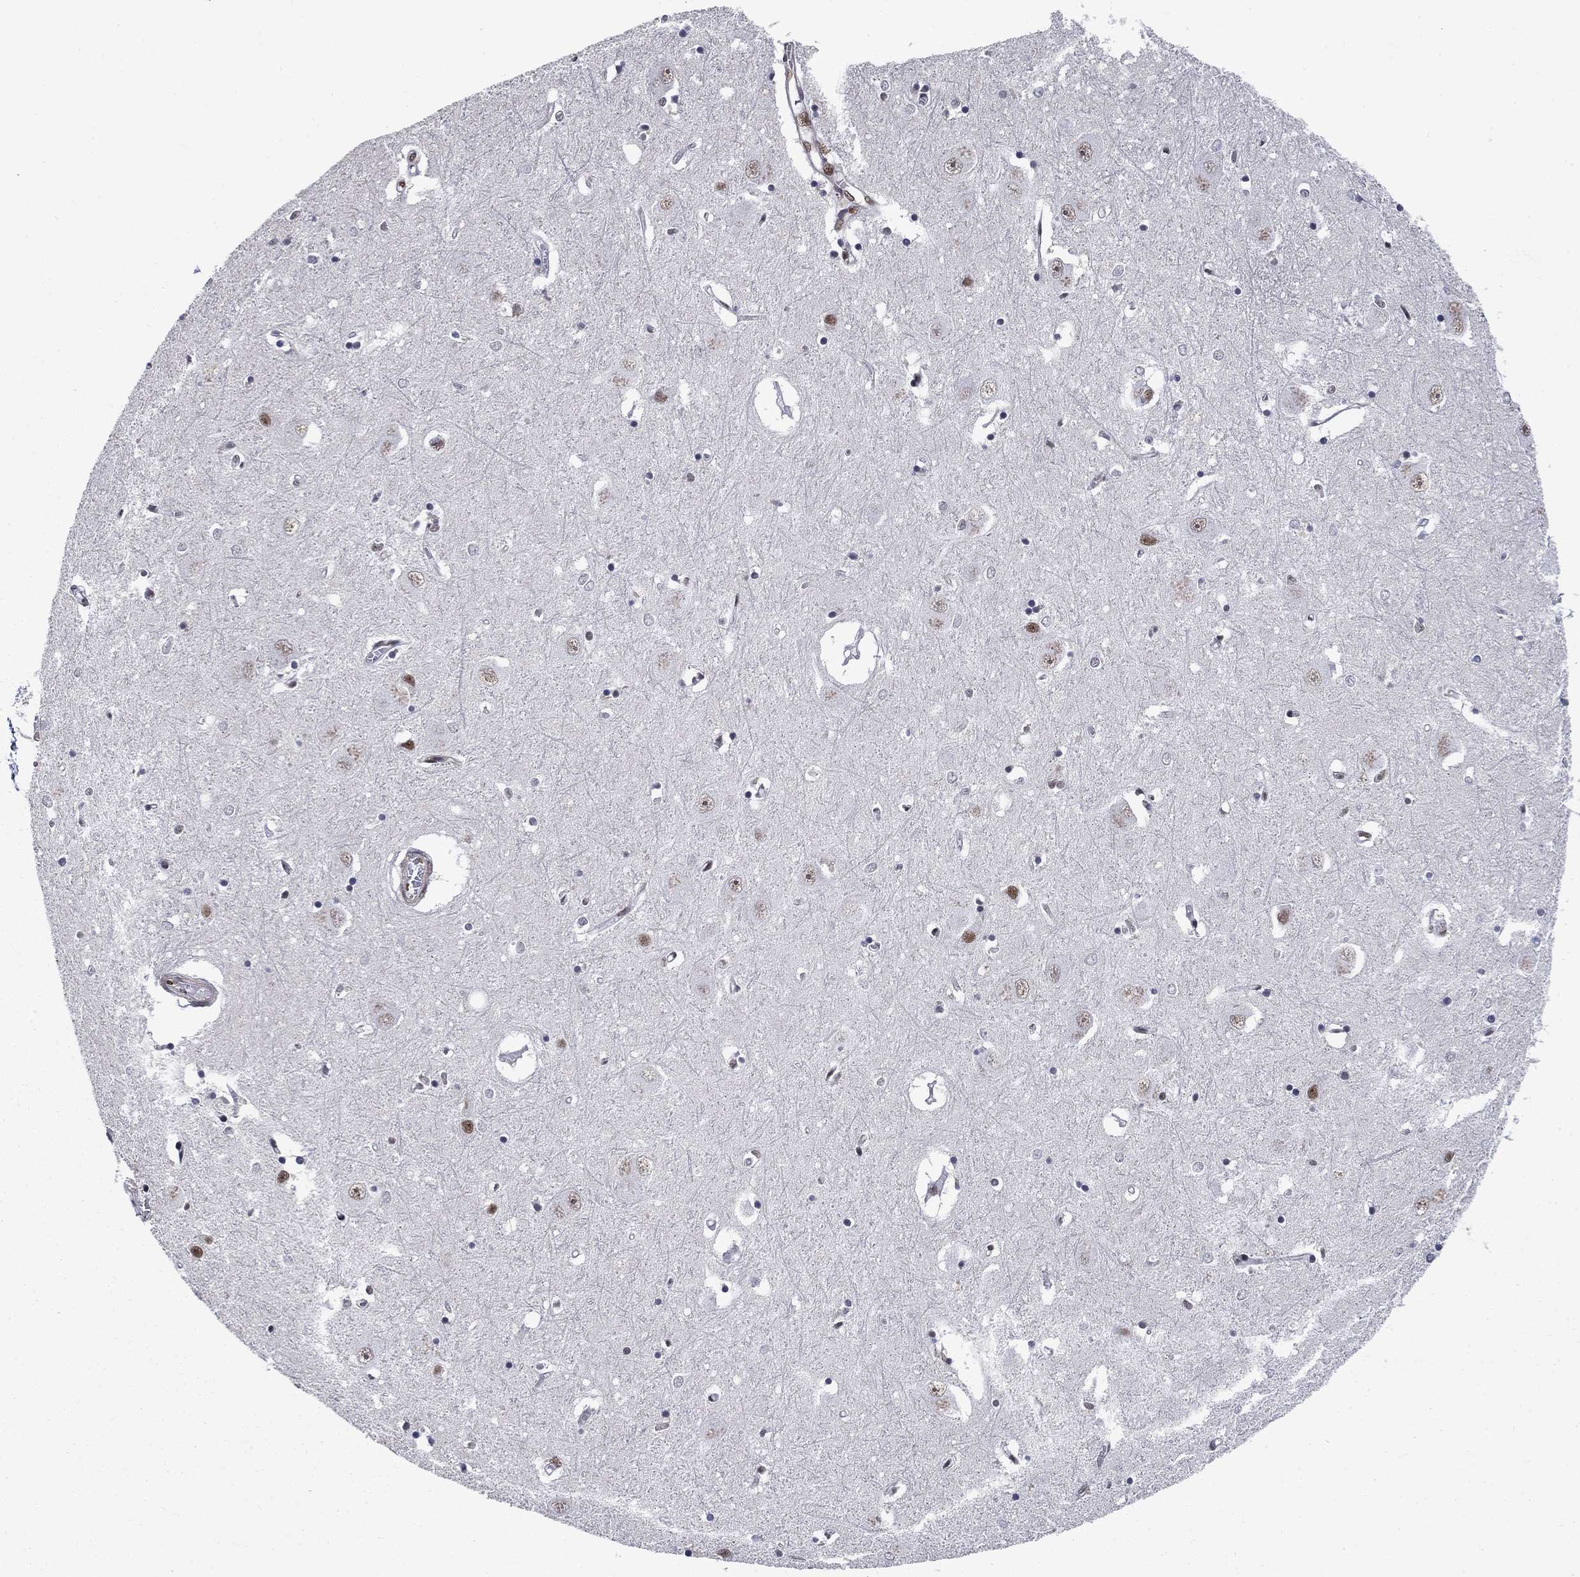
{"staining": {"intensity": "strong", "quantity": "<25%", "location": "nuclear"}, "tissue": "caudate", "cell_type": "Glial cells", "image_type": "normal", "snomed": [{"axis": "morphology", "description": "Normal tissue, NOS"}, {"axis": "topography", "description": "Lateral ventricle wall"}], "caption": "The image displays staining of normal caudate, revealing strong nuclear protein staining (brown color) within glial cells.", "gene": "RPRD1B", "patient": {"sex": "male", "age": 54}}